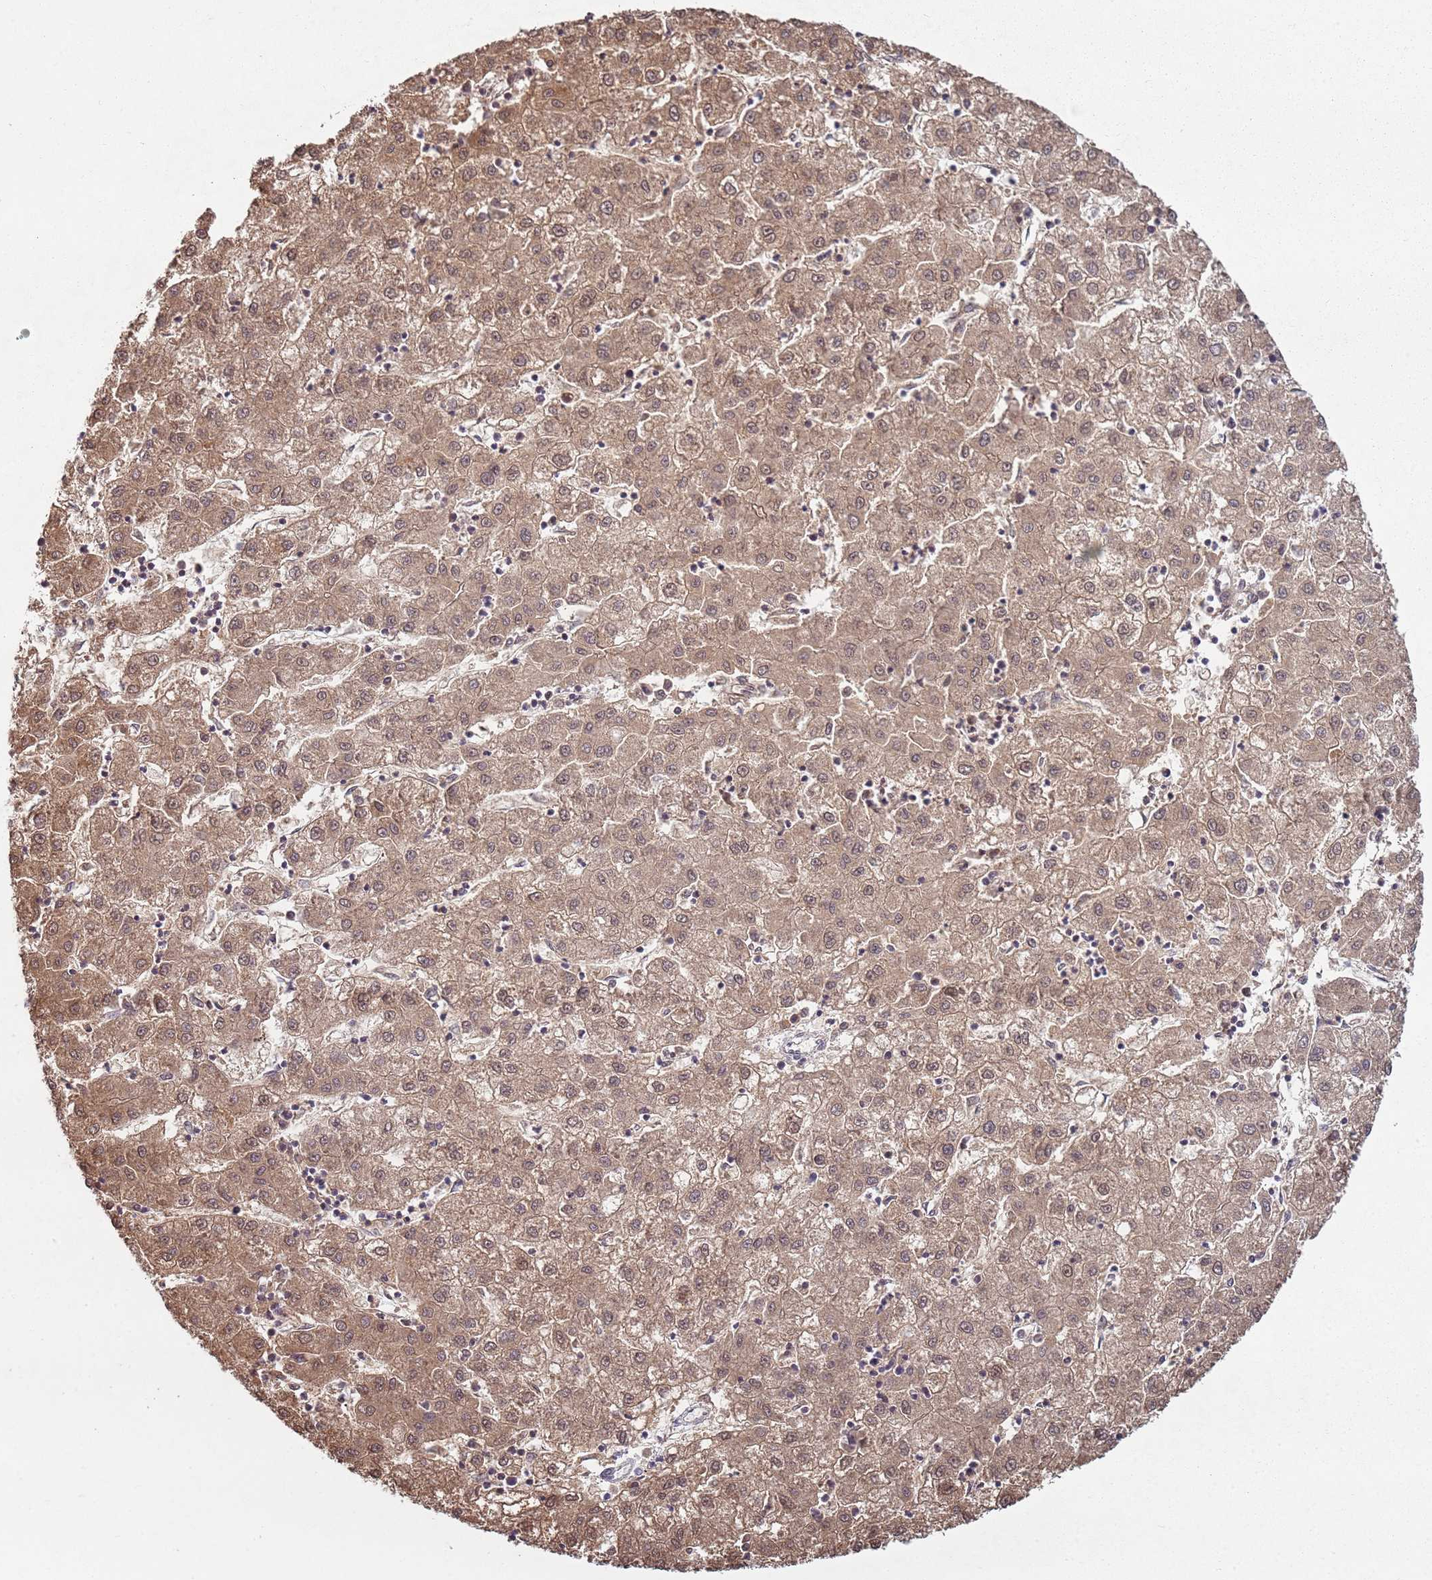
{"staining": {"intensity": "weak", "quantity": ">75%", "location": "cytoplasmic/membranous,nuclear"}, "tissue": "liver cancer", "cell_type": "Tumor cells", "image_type": "cancer", "snomed": [{"axis": "morphology", "description": "Carcinoma, Hepatocellular, NOS"}, {"axis": "topography", "description": "Liver"}], "caption": "Protein expression analysis of human liver hepatocellular carcinoma reveals weak cytoplasmic/membranous and nuclear expression in about >75% of tumor cells.", "gene": "SMARCAL1", "patient": {"sex": "male", "age": 72}}